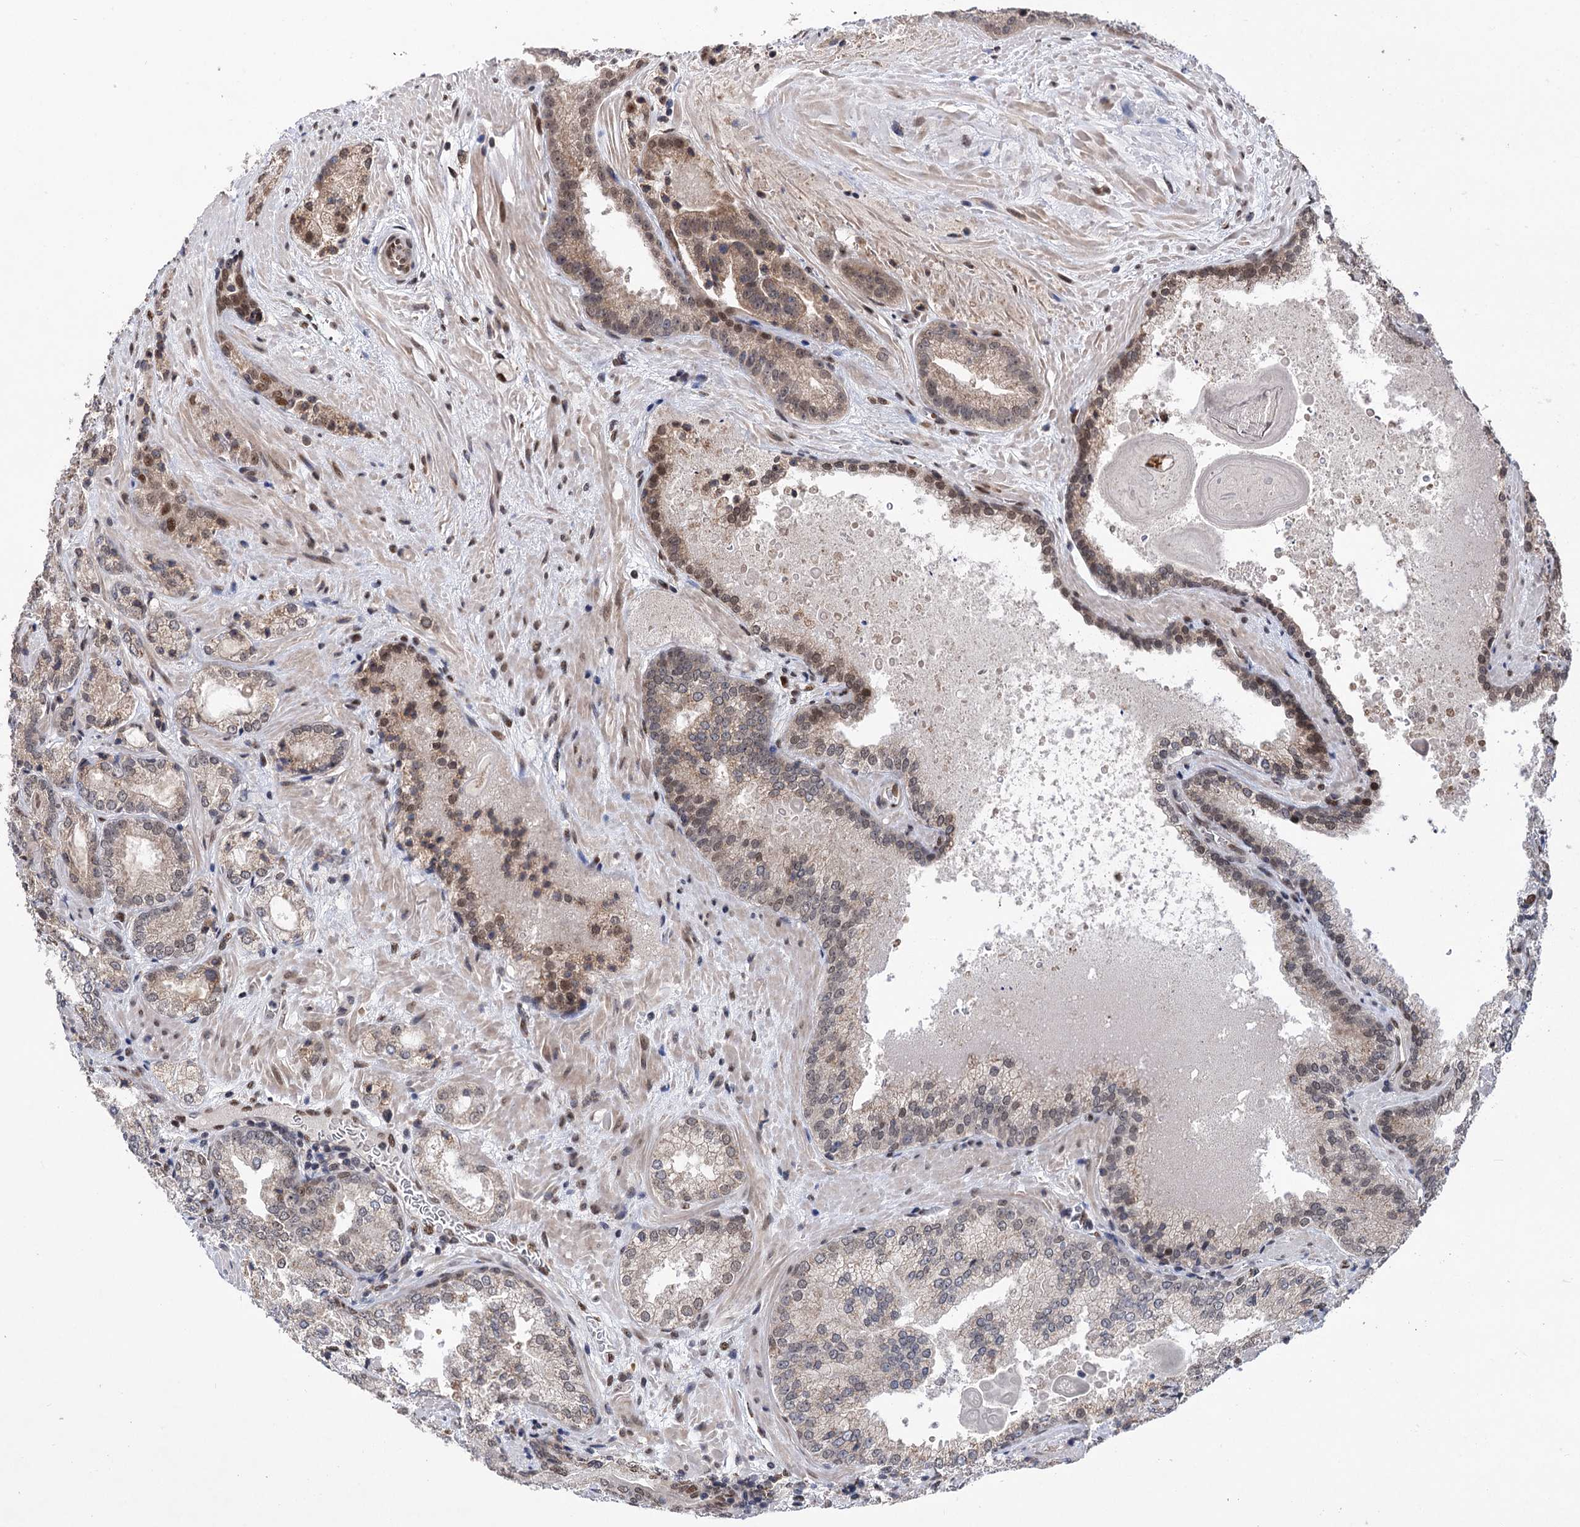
{"staining": {"intensity": "weak", "quantity": "25%-75%", "location": "cytoplasmic/membranous,nuclear"}, "tissue": "prostate cancer", "cell_type": "Tumor cells", "image_type": "cancer", "snomed": [{"axis": "morphology", "description": "Adenocarcinoma, Low grade"}, {"axis": "topography", "description": "Prostate"}], "caption": "Immunohistochemistry (IHC) image of neoplastic tissue: prostate cancer (low-grade adenocarcinoma) stained using immunohistochemistry (IHC) reveals low levels of weak protein expression localized specifically in the cytoplasmic/membranous and nuclear of tumor cells, appearing as a cytoplasmic/membranous and nuclear brown color.", "gene": "MESD", "patient": {"sex": "male", "age": 74}}